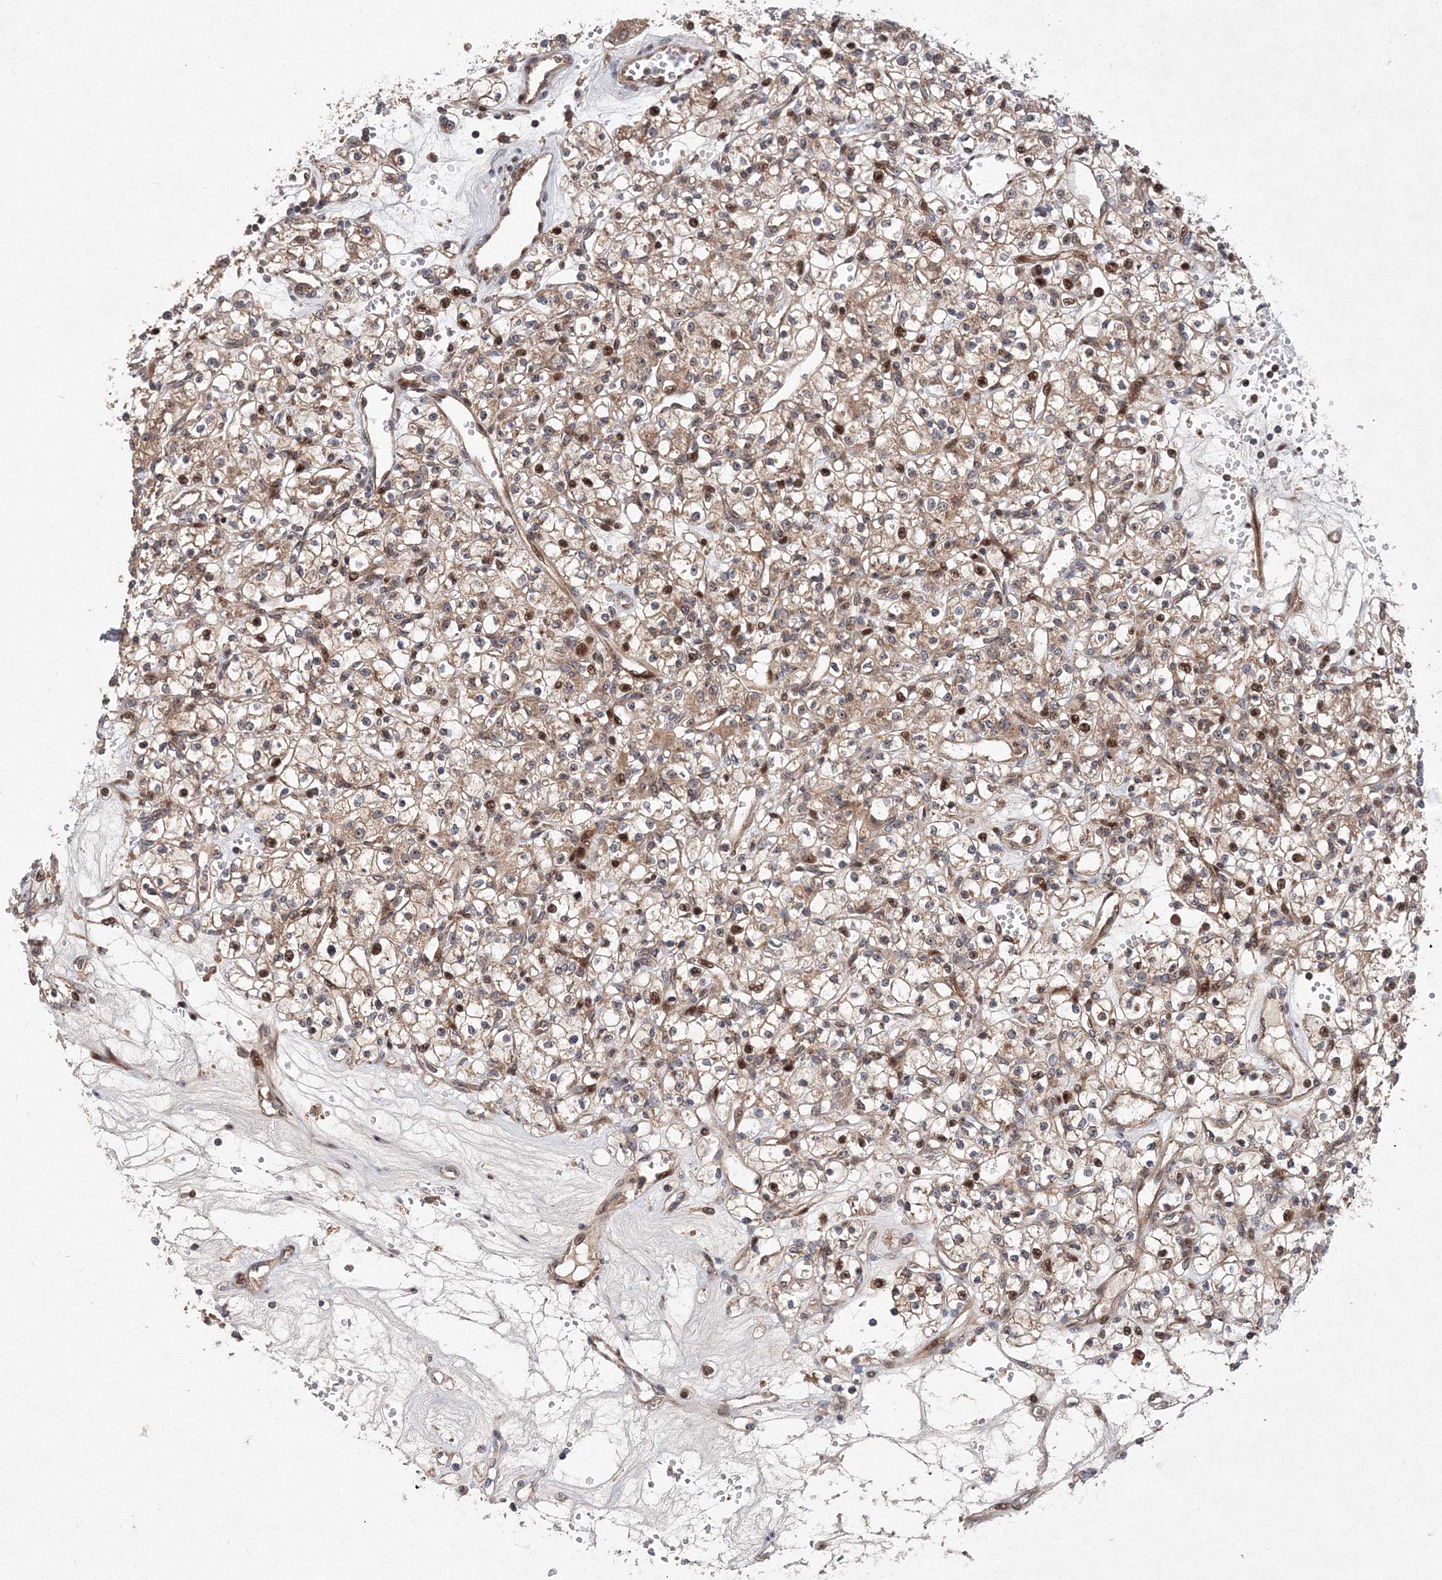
{"staining": {"intensity": "weak", "quantity": ">75%", "location": "cytoplasmic/membranous,nuclear"}, "tissue": "renal cancer", "cell_type": "Tumor cells", "image_type": "cancer", "snomed": [{"axis": "morphology", "description": "Adenocarcinoma, NOS"}, {"axis": "topography", "description": "Kidney"}], "caption": "Human renal adenocarcinoma stained with a protein marker demonstrates weak staining in tumor cells.", "gene": "ANKAR", "patient": {"sex": "female", "age": 59}}